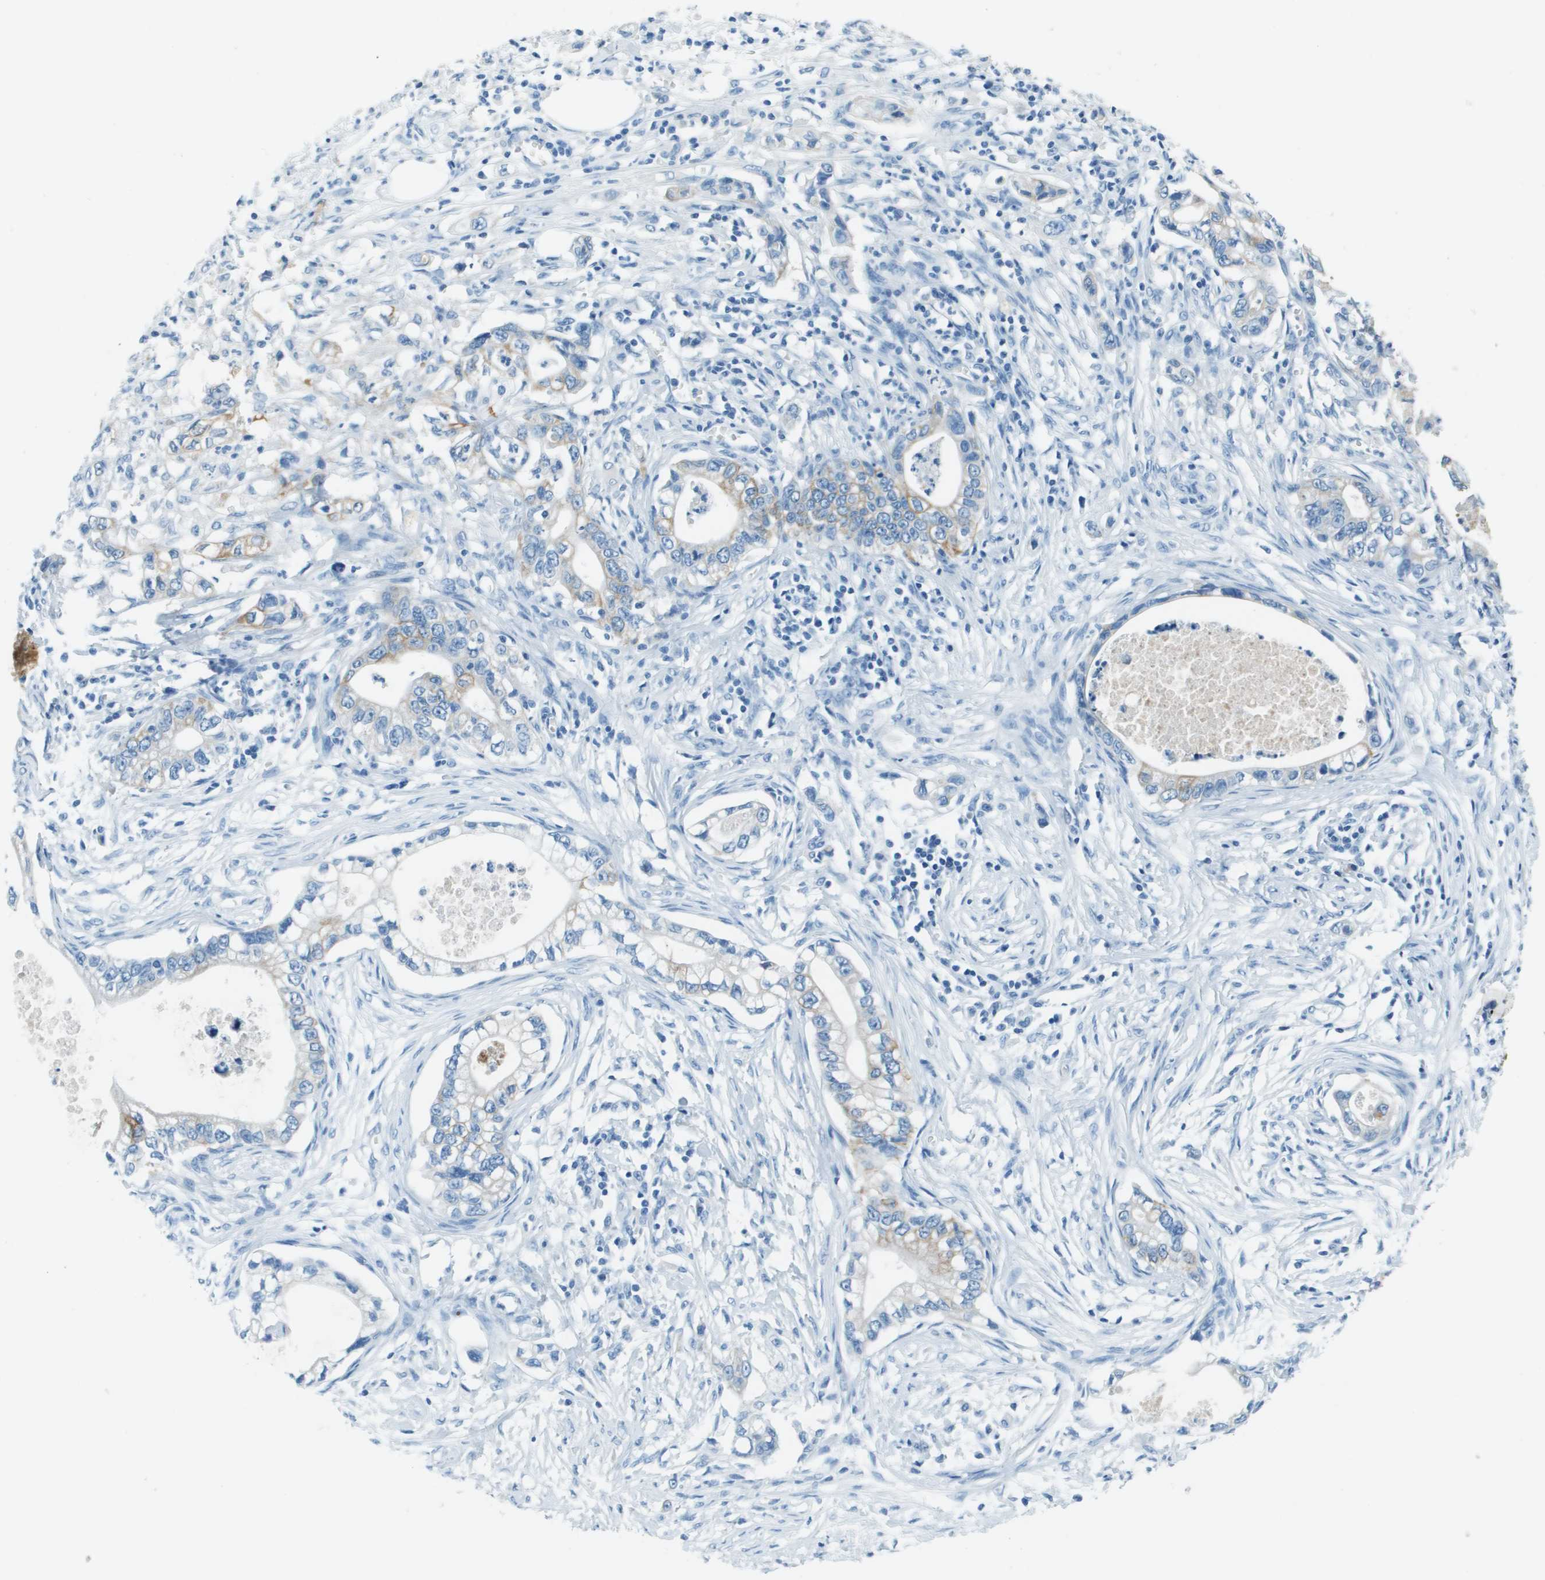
{"staining": {"intensity": "moderate", "quantity": "<25%", "location": "cytoplasmic/membranous"}, "tissue": "pancreatic cancer", "cell_type": "Tumor cells", "image_type": "cancer", "snomed": [{"axis": "morphology", "description": "Adenocarcinoma, NOS"}, {"axis": "topography", "description": "Pancreas"}], "caption": "Protein expression analysis of adenocarcinoma (pancreatic) shows moderate cytoplasmic/membranous staining in about <25% of tumor cells.", "gene": "SLC16A10", "patient": {"sex": "male", "age": 56}}